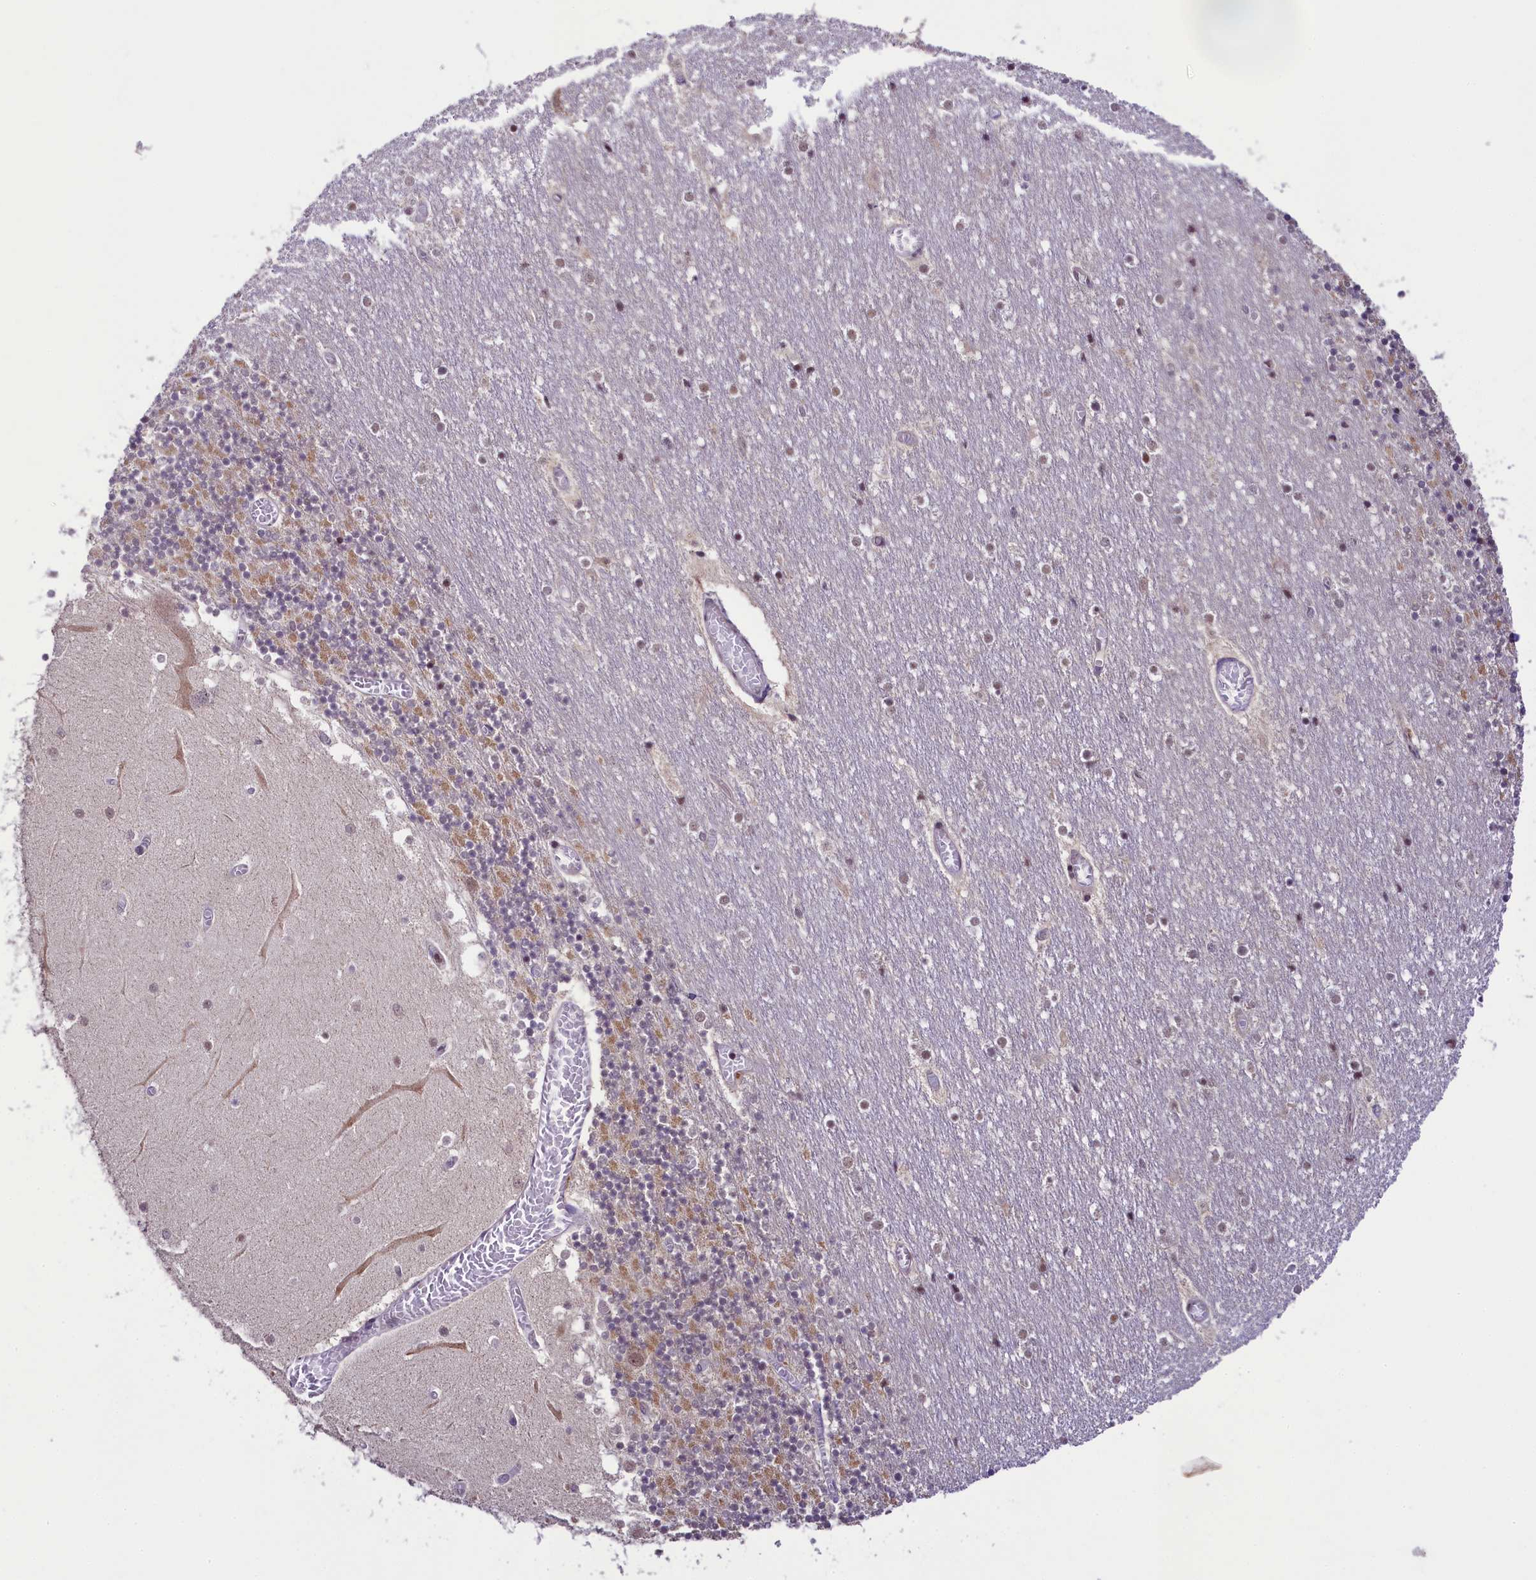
{"staining": {"intensity": "moderate", "quantity": "25%-75%", "location": "cytoplasmic/membranous"}, "tissue": "cerebellum", "cell_type": "Cells in granular layer", "image_type": "normal", "snomed": [{"axis": "morphology", "description": "Normal tissue, NOS"}, {"axis": "topography", "description": "Cerebellum"}], "caption": "Cerebellum stained with a brown dye reveals moderate cytoplasmic/membranous positive positivity in about 25%-75% of cells in granular layer.", "gene": "PAF1", "patient": {"sex": "female", "age": 28}}